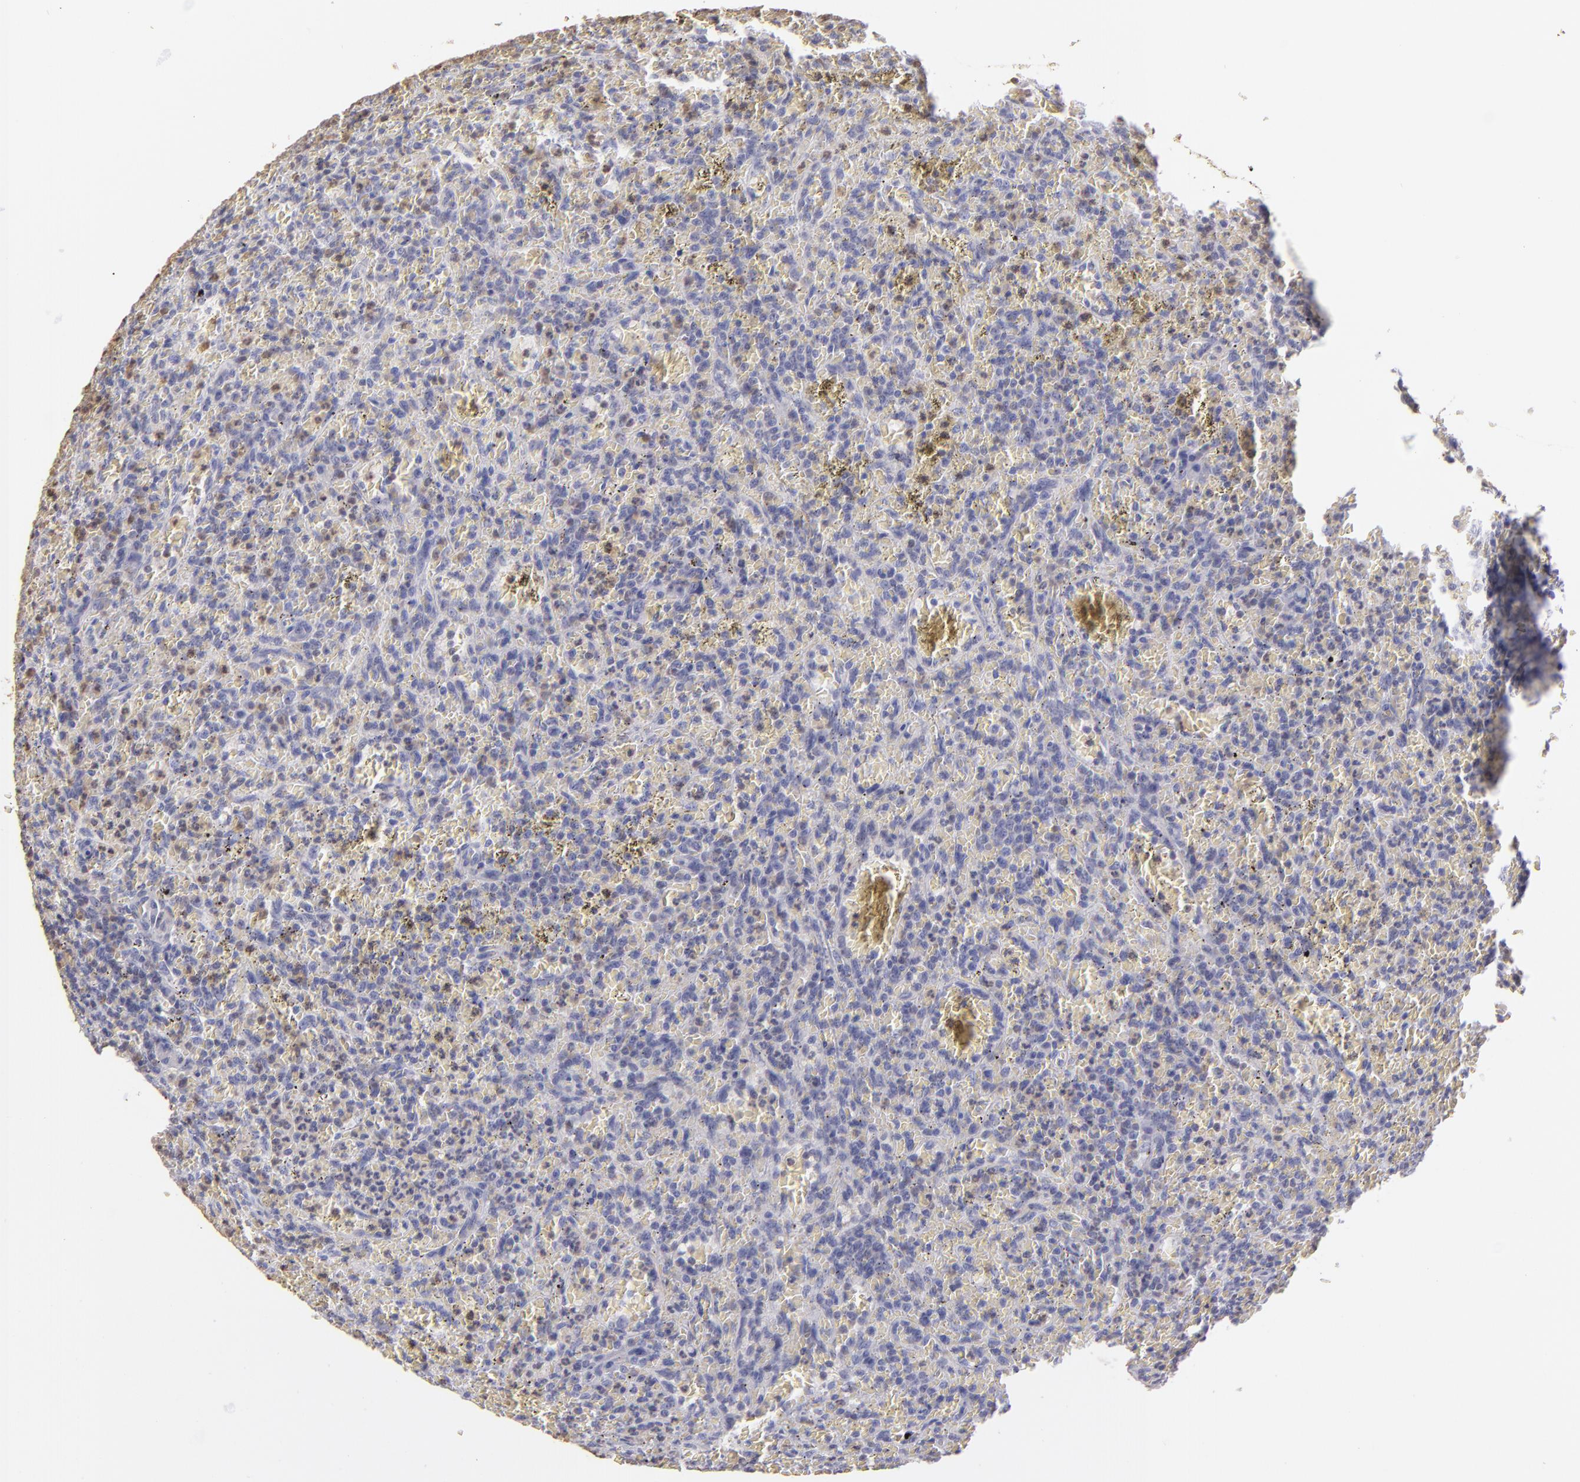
{"staining": {"intensity": "negative", "quantity": "none", "location": "none"}, "tissue": "lymphoma", "cell_type": "Tumor cells", "image_type": "cancer", "snomed": [{"axis": "morphology", "description": "Malignant lymphoma, non-Hodgkin's type, Low grade"}, {"axis": "topography", "description": "Spleen"}], "caption": "Immunohistochemistry micrograph of neoplastic tissue: human low-grade malignant lymphoma, non-Hodgkin's type stained with DAB (3,3'-diaminobenzidine) exhibits no significant protein expression in tumor cells. The staining was performed using DAB to visualize the protein expression in brown, while the nuclei were stained in blue with hematoxylin (Magnification: 20x).", "gene": "S100A2", "patient": {"sex": "female", "age": 64}}